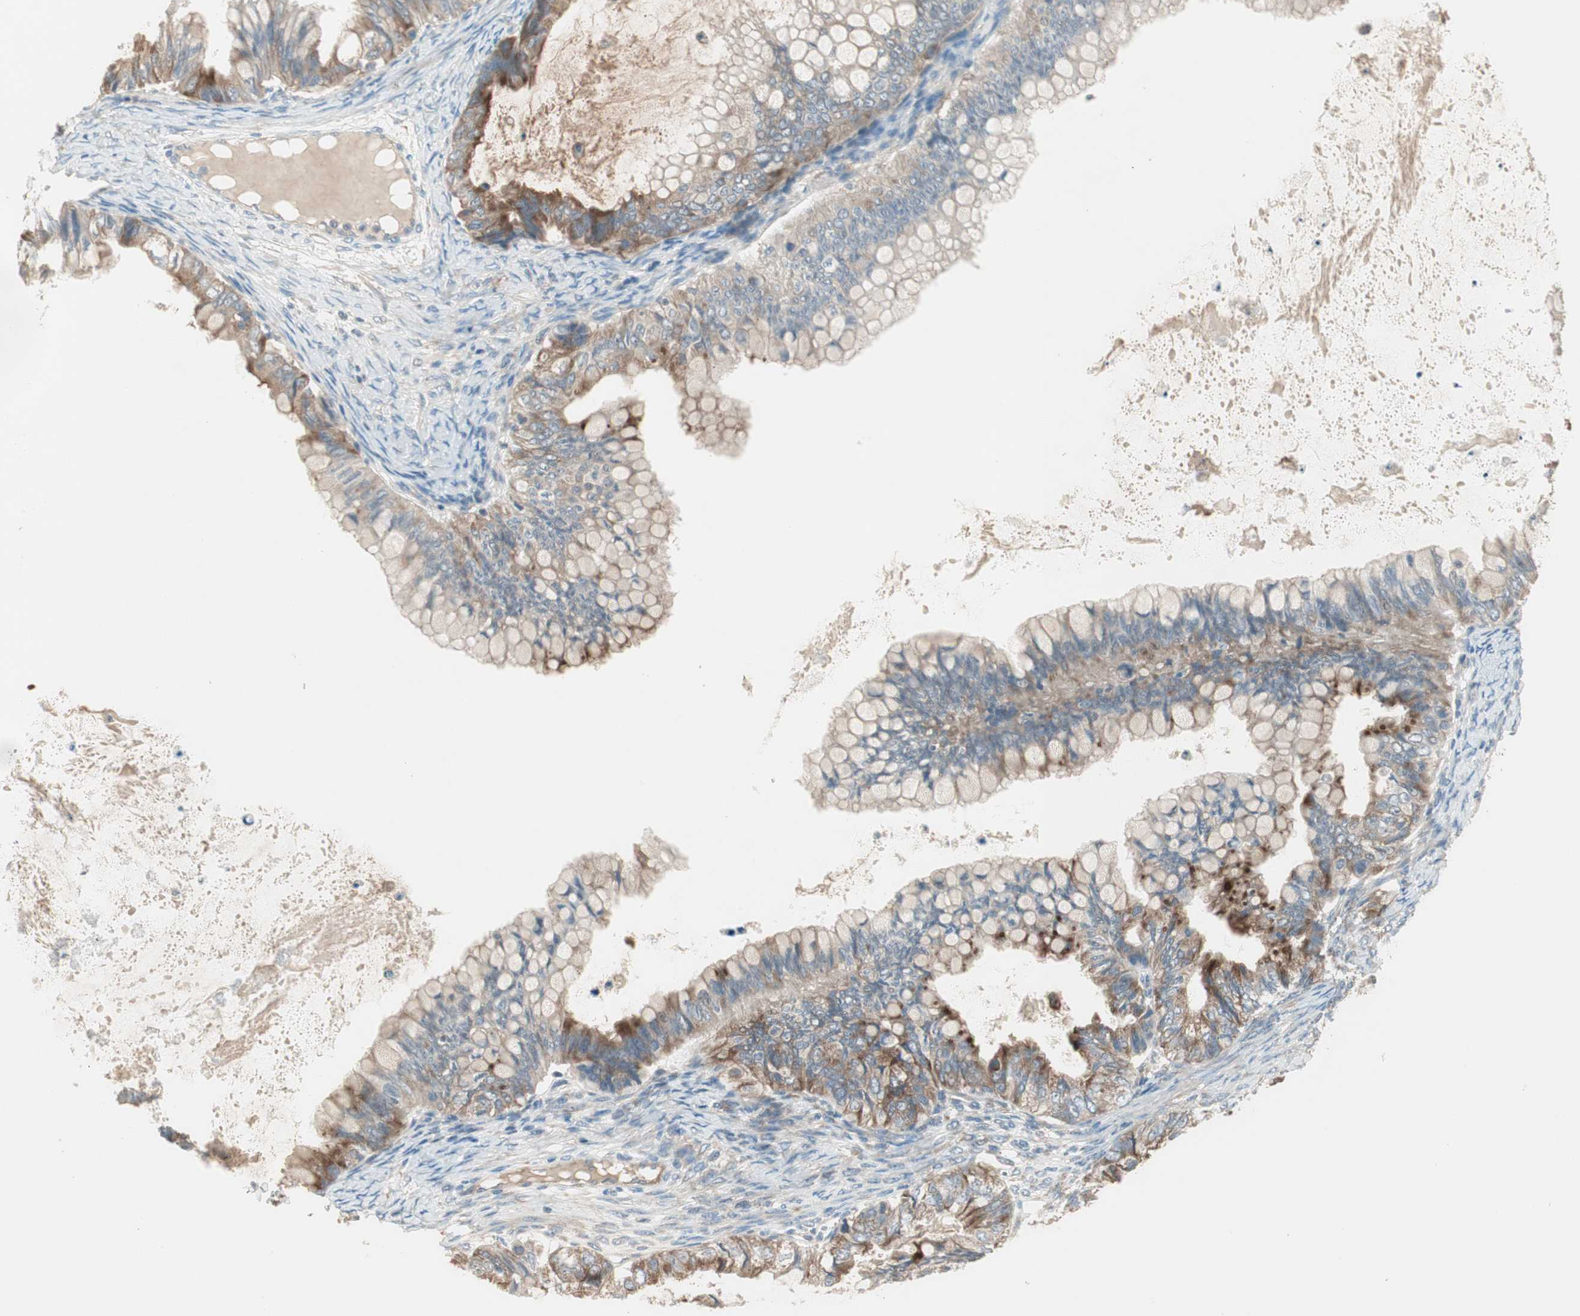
{"staining": {"intensity": "moderate", "quantity": ">75%", "location": "cytoplasmic/membranous"}, "tissue": "ovarian cancer", "cell_type": "Tumor cells", "image_type": "cancer", "snomed": [{"axis": "morphology", "description": "Cystadenocarcinoma, mucinous, NOS"}, {"axis": "topography", "description": "Ovary"}], "caption": "Ovarian cancer (mucinous cystadenocarcinoma) stained with immunohistochemistry (IHC) demonstrates moderate cytoplasmic/membranous expression in approximately >75% of tumor cells.", "gene": "RPL23", "patient": {"sex": "female", "age": 80}}